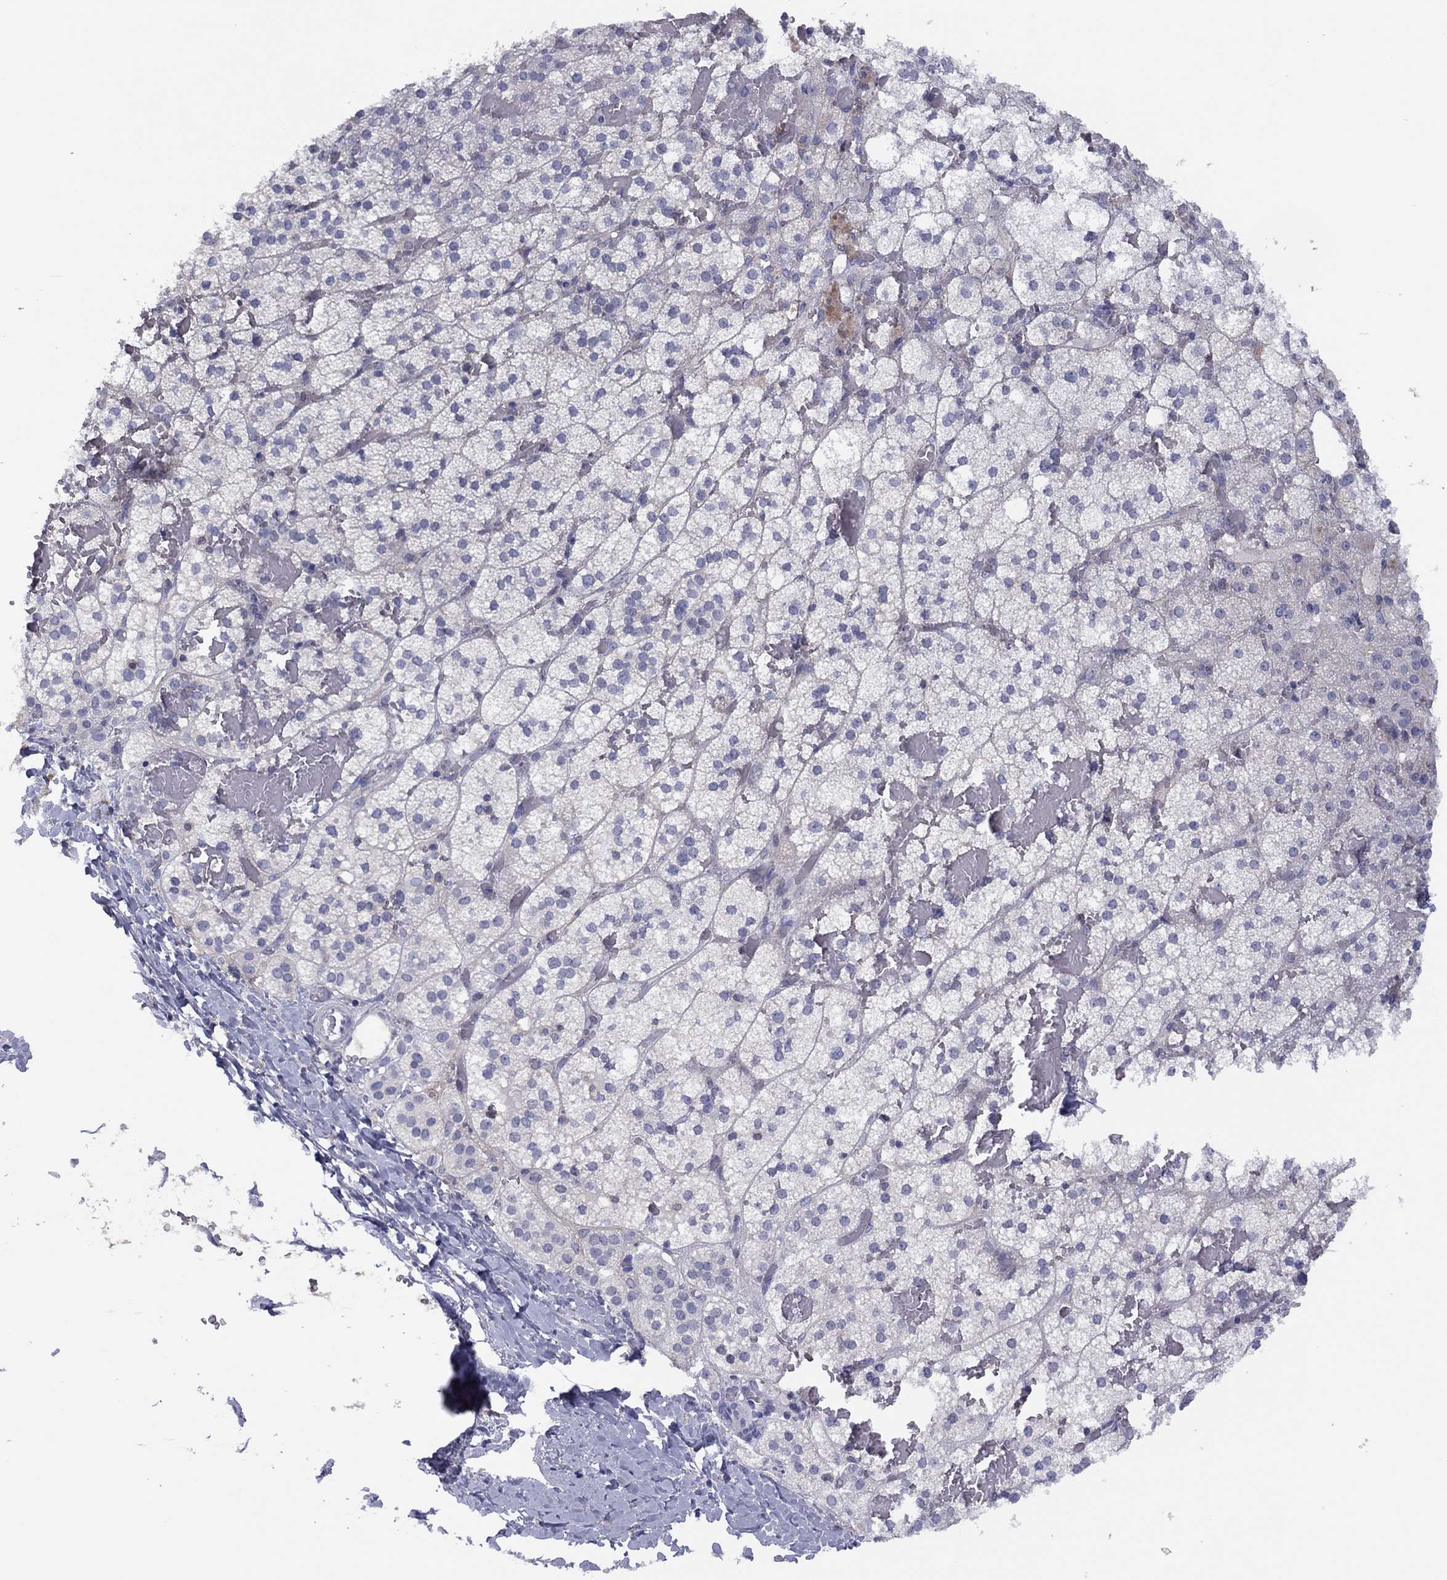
{"staining": {"intensity": "weak", "quantity": "<25%", "location": "cytoplasmic/membranous"}, "tissue": "adrenal gland", "cell_type": "Glandular cells", "image_type": "normal", "snomed": [{"axis": "morphology", "description": "Normal tissue, NOS"}, {"axis": "topography", "description": "Adrenal gland"}], "caption": "DAB (3,3'-diaminobenzidine) immunohistochemical staining of normal human adrenal gland exhibits no significant positivity in glandular cells. (Brightfield microscopy of DAB (3,3'-diaminobenzidine) immunohistochemistry (IHC) at high magnification).", "gene": "CYP2B6", "patient": {"sex": "male", "age": 53}}